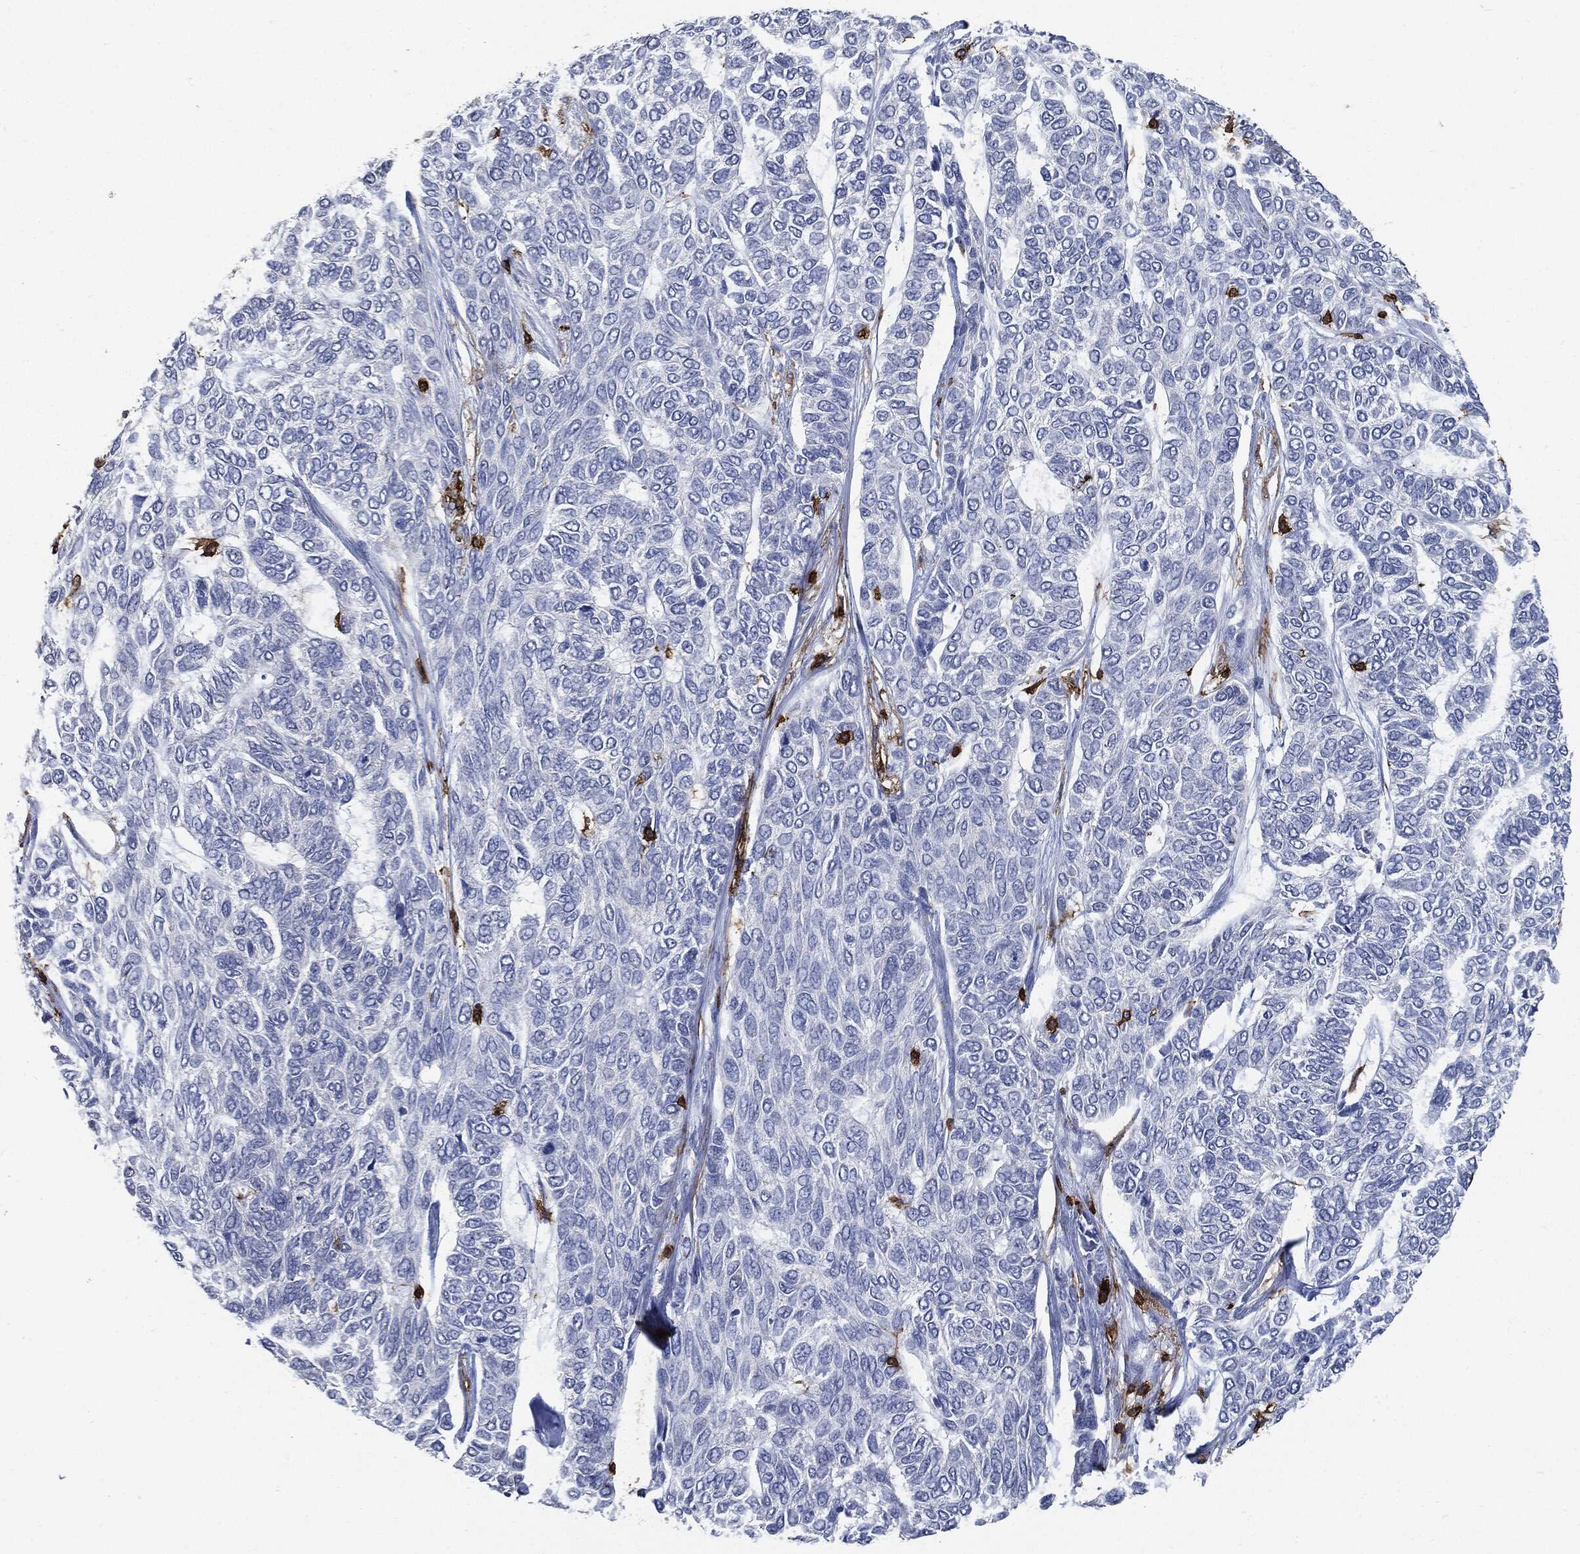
{"staining": {"intensity": "negative", "quantity": "none", "location": "none"}, "tissue": "skin cancer", "cell_type": "Tumor cells", "image_type": "cancer", "snomed": [{"axis": "morphology", "description": "Basal cell carcinoma"}, {"axis": "topography", "description": "Skin"}], "caption": "Skin cancer stained for a protein using immunohistochemistry (IHC) reveals no staining tumor cells.", "gene": "PTPRC", "patient": {"sex": "female", "age": 65}}